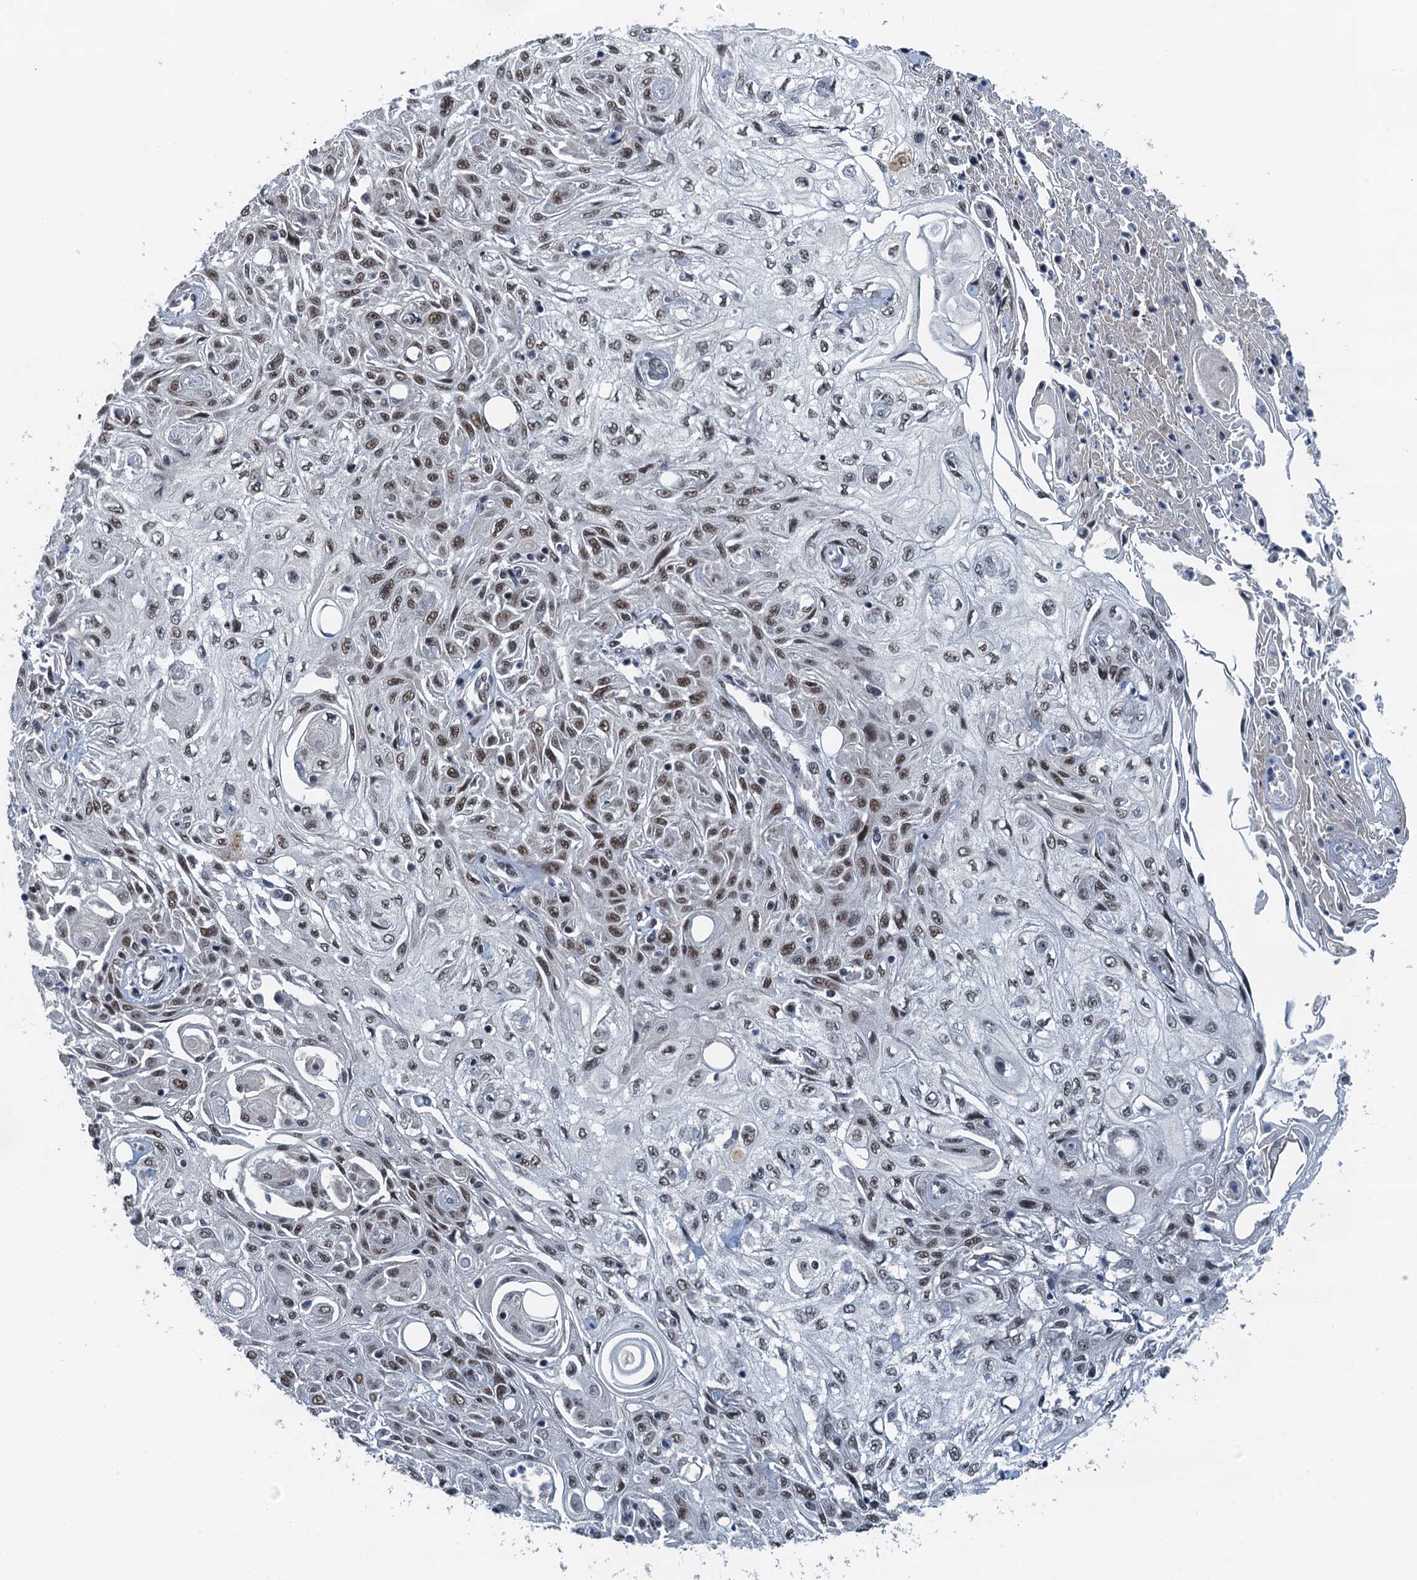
{"staining": {"intensity": "moderate", "quantity": ">75%", "location": "nuclear"}, "tissue": "skin cancer", "cell_type": "Tumor cells", "image_type": "cancer", "snomed": [{"axis": "morphology", "description": "Squamous cell carcinoma, NOS"}, {"axis": "morphology", "description": "Squamous cell carcinoma, metastatic, NOS"}, {"axis": "topography", "description": "Skin"}, {"axis": "topography", "description": "Lymph node"}], "caption": "Immunohistochemistry (IHC) of human skin cancer reveals medium levels of moderate nuclear expression in approximately >75% of tumor cells.", "gene": "MTA3", "patient": {"sex": "male", "age": 75}}